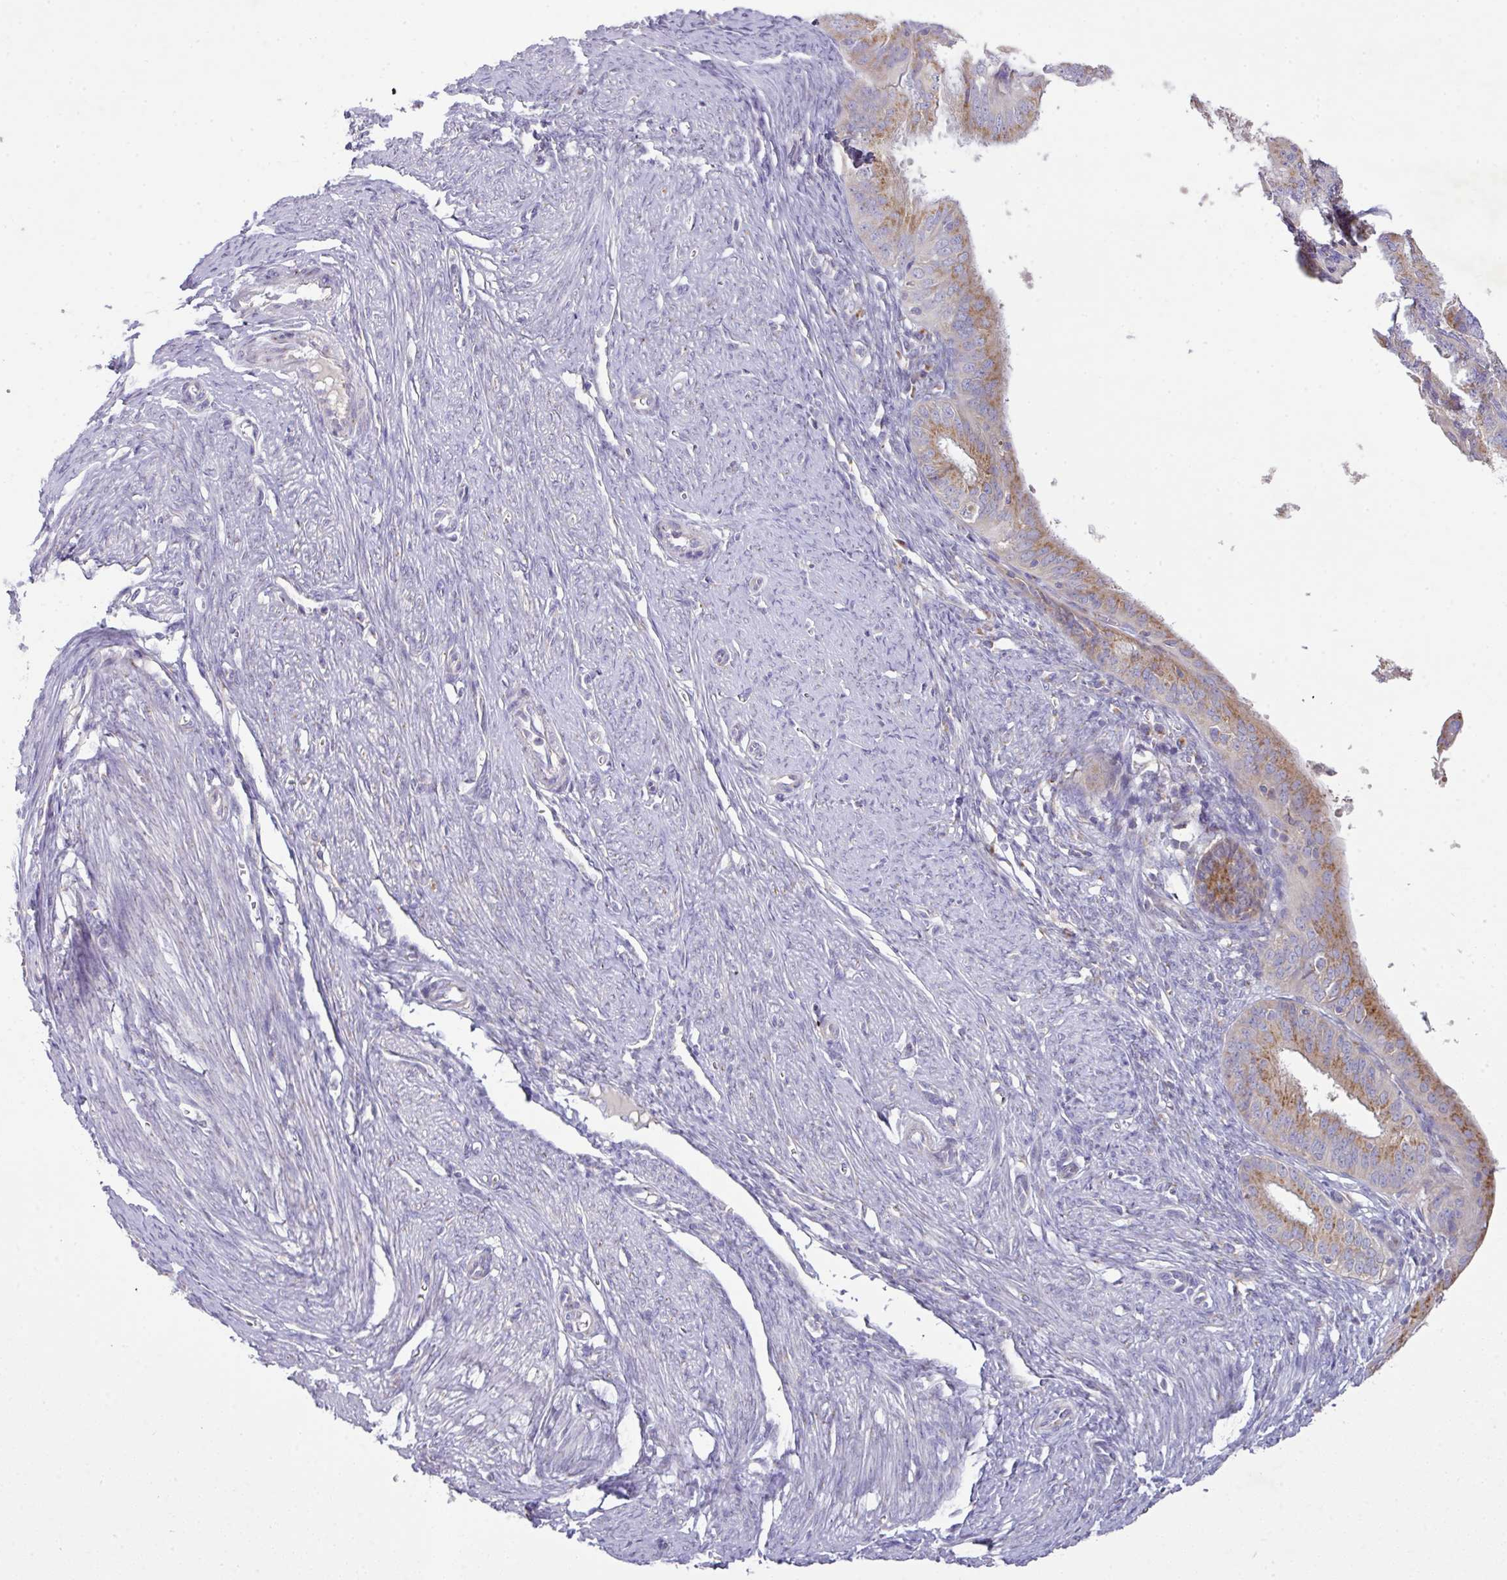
{"staining": {"intensity": "moderate", "quantity": "25%-75%", "location": "cytoplasmic/membranous"}, "tissue": "endometrial cancer", "cell_type": "Tumor cells", "image_type": "cancer", "snomed": [{"axis": "morphology", "description": "Adenocarcinoma, NOS"}, {"axis": "topography", "description": "Endometrium"}], "caption": "This is an image of IHC staining of endometrial cancer (adenocarcinoma), which shows moderate positivity in the cytoplasmic/membranous of tumor cells.", "gene": "VTI1A", "patient": {"sex": "female", "age": 51}}